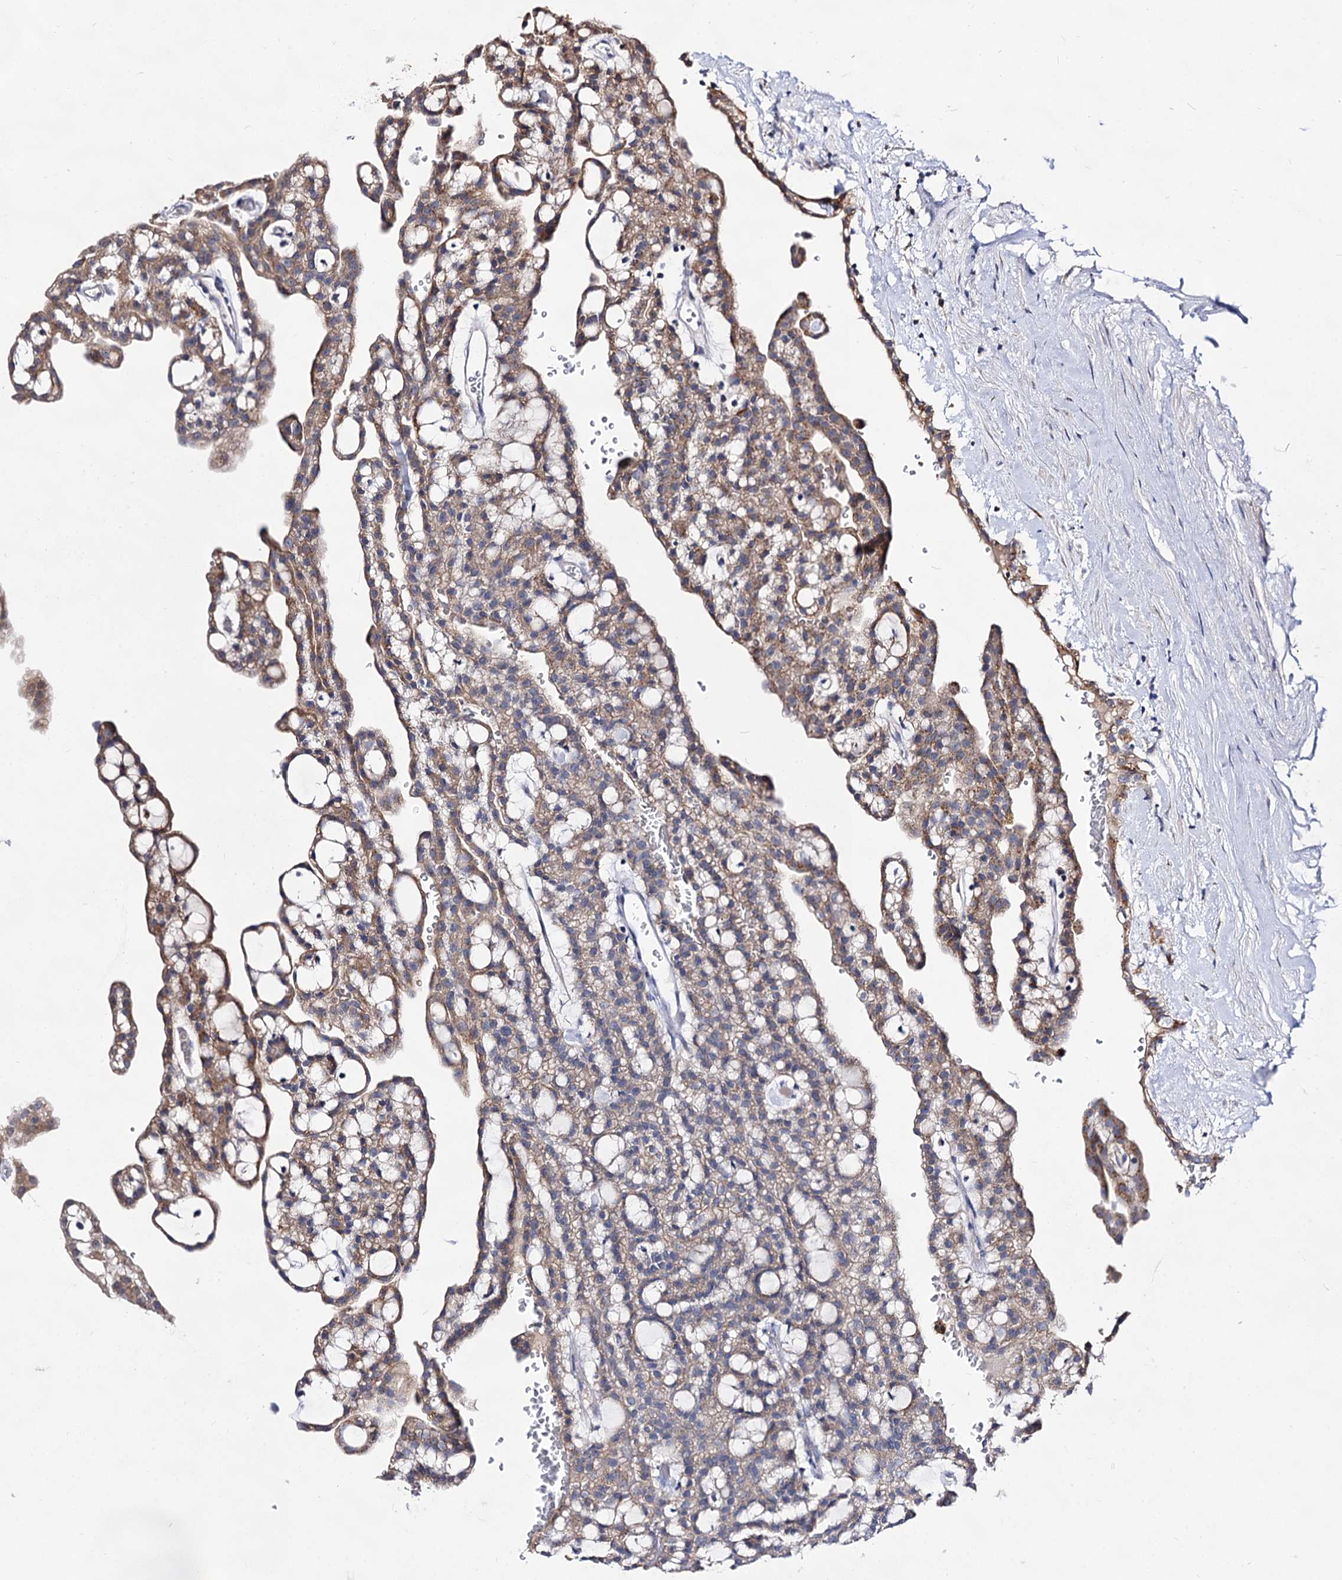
{"staining": {"intensity": "weak", "quantity": ">75%", "location": "cytoplasmic/membranous"}, "tissue": "renal cancer", "cell_type": "Tumor cells", "image_type": "cancer", "snomed": [{"axis": "morphology", "description": "Adenocarcinoma, NOS"}, {"axis": "topography", "description": "Kidney"}], "caption": "A brown stain labels weak cytoplasmic/membranous staining of a protein in renal cancer tumor cells. The staining is performed using DAB (3,3'-diaminobenzidine) brown chromogen to label protein expression. The nuclei are counter-stained blue using hematoxylin.", "gene": "ARFIP2", "patient": {"sex": "male", "age": 63}}